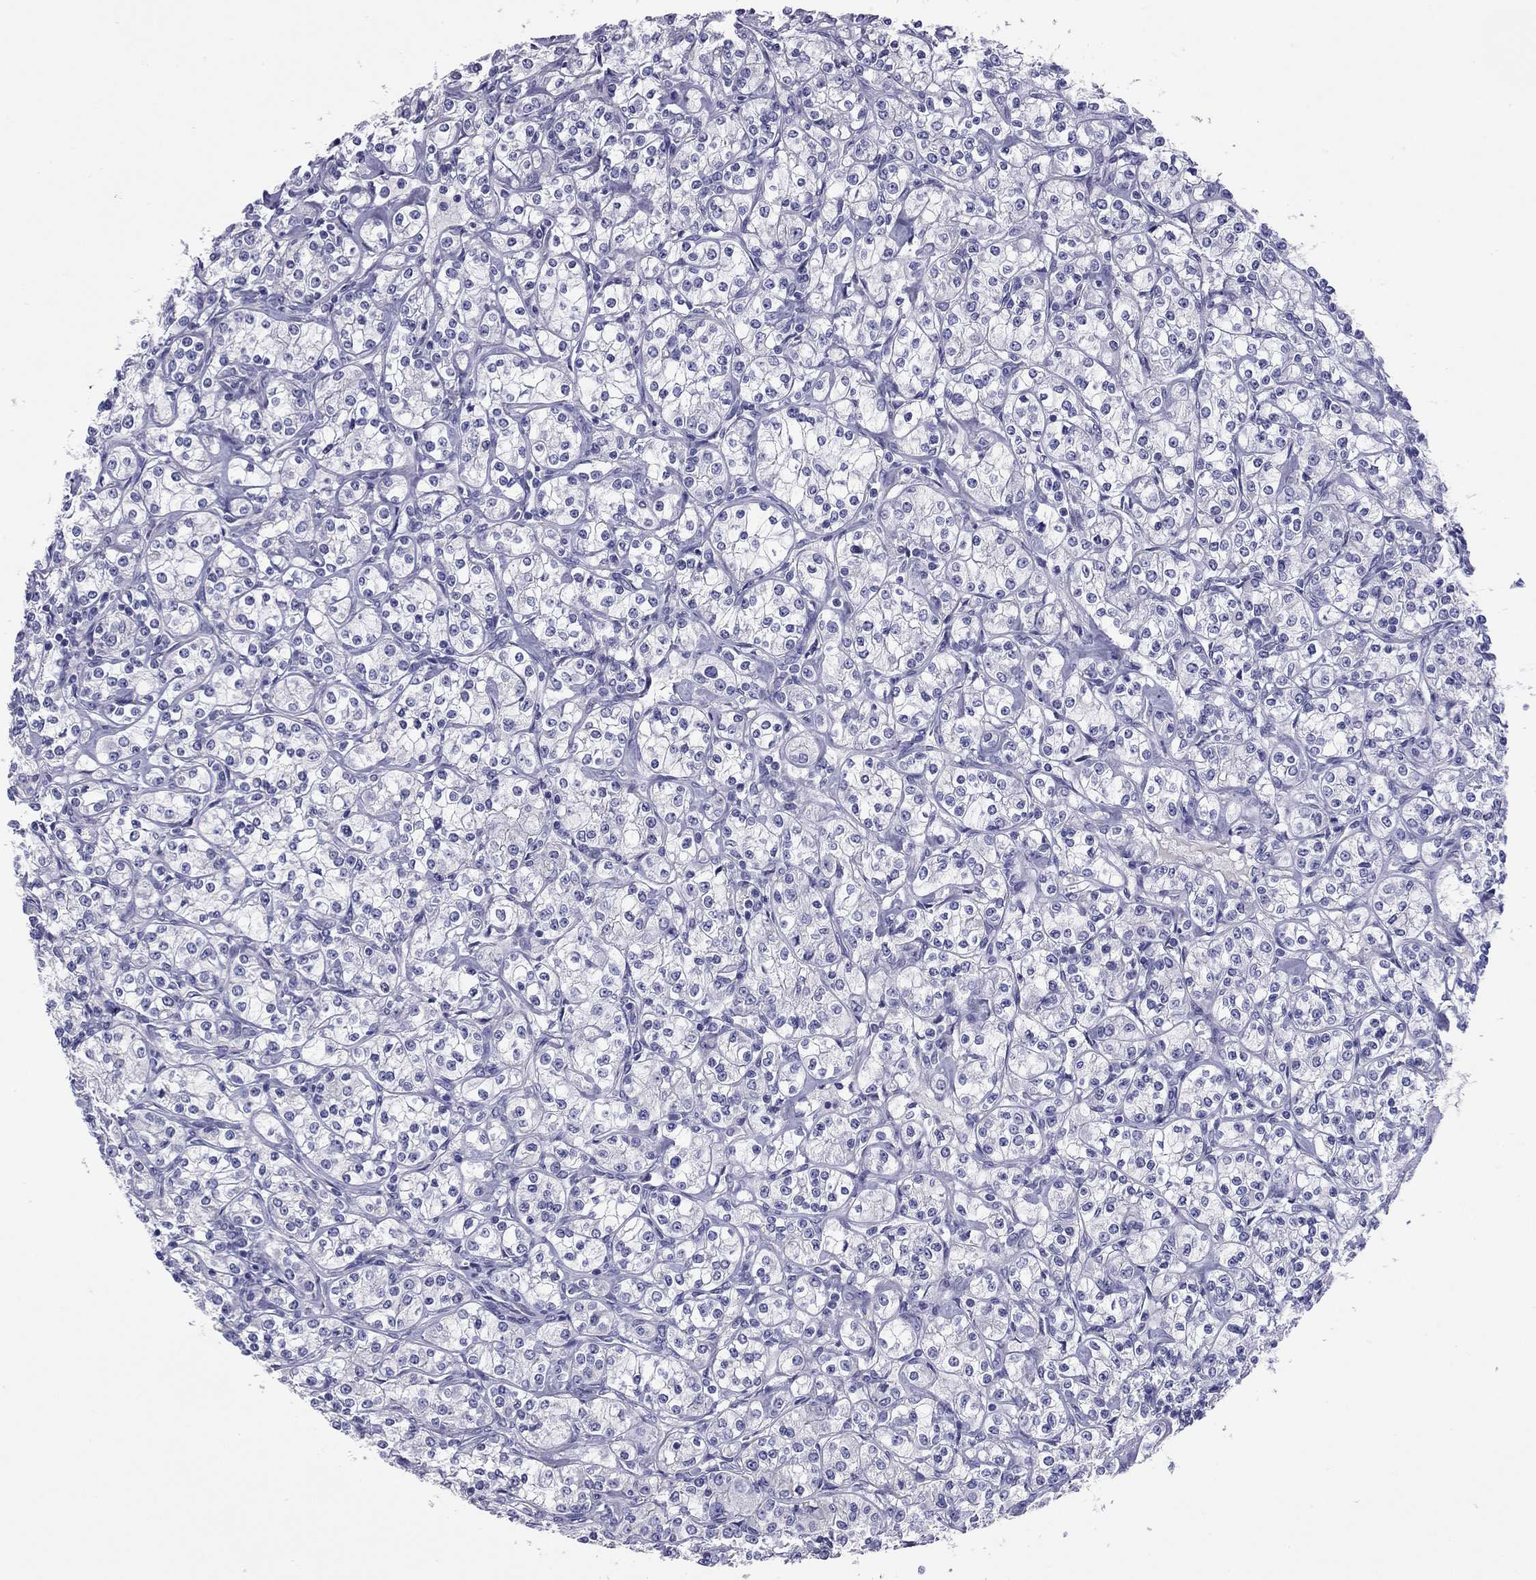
{"staining": {"intensity": "negative", "quantity": "none", "location": "none"}, "tissue": "renal cancer", "cell_type": "Tumor cells", "image_type": "cancer", "snomed": [{"axis": "morphology", "description": "Adenocarcinoma, NOS"}, {"axis": "topography", "description": "Kidney"}], "caption": "Immunohistochemistry (IHC) of renal cancer reveals no positivity in tumor cells.", "gene": "CMYA5", "patient": {"sex": "male", "age": 77}}